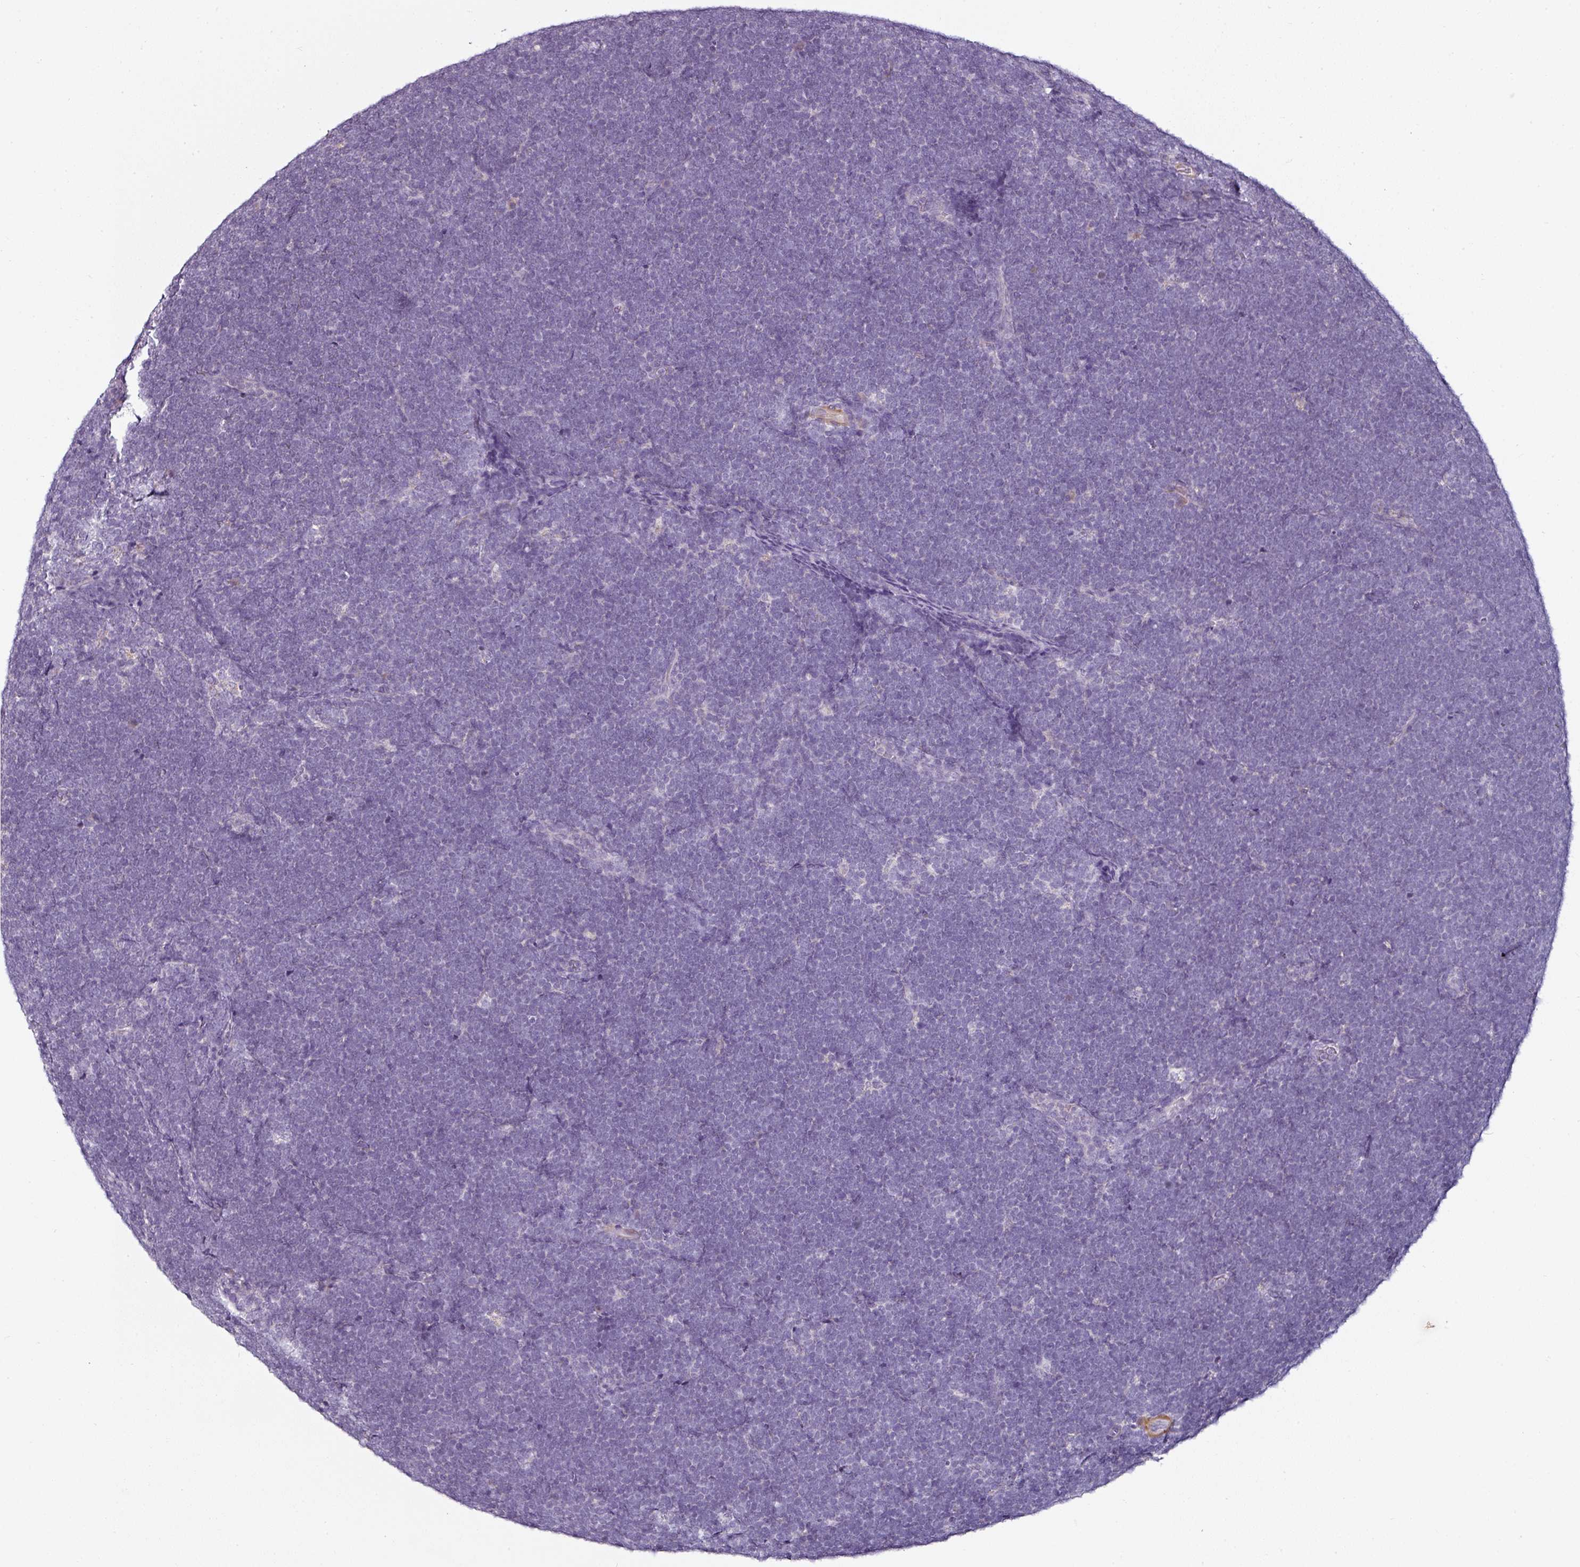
{"staining": {"intensity": "negative", "quantity": "none", "location": "none"}, "tissue": "lymphoma", "cell_type": "Tumor cells", "image_type": "cancer", "snomed": [{"axis": "morphology", "description": "Malignant lymphoma, non-Hodgkin's type, High grade"}, {"axis": "topography", "description": "Lymph node"}], "caption": "There is no significant positivity in tumor cells of lymphoma.", "gene": "CAP2", "patient": {"sex": "male", "age": 13}}